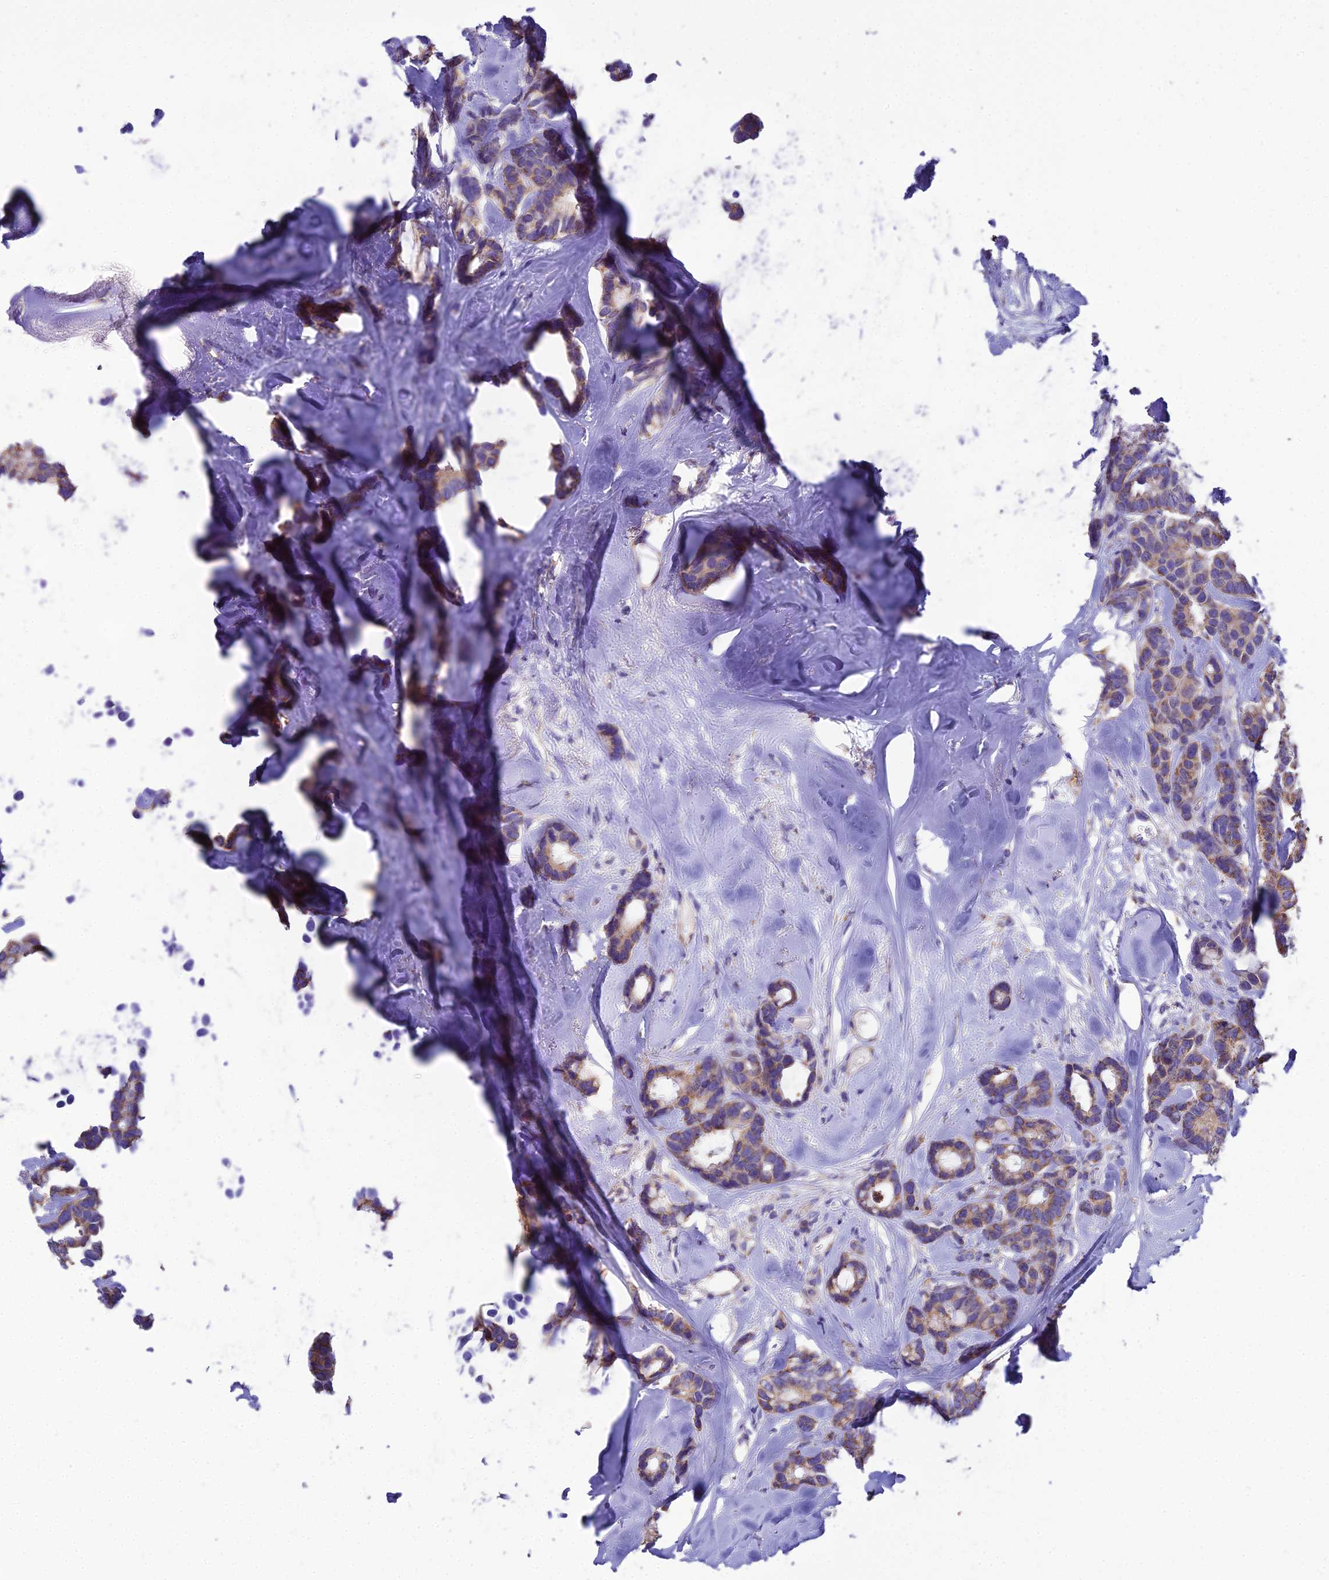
{"staining": {"intensity": "moderate", "quantity": ">75%", "location": "cytoplasmic/membranous"}, "tissue": "breast cancer", "cell_type": "Tumor cells", "image_type": "cancer", "snomed": [{"axis": "morphology", "description": "Duct carcinoma"}, {"axis": "topography", "description": "Breast"}], "caption": "The immunohistochemical stain highlights moderate cytoplasmic/membranous positivity in tumor cells of infiltrating ductal carcinoma (breast) tissue. Ihc stains the protein of interest in brown and the nuclei are stained blue.", "gene": "GPD1", "patient": {"sex": "female", "age": 87}}